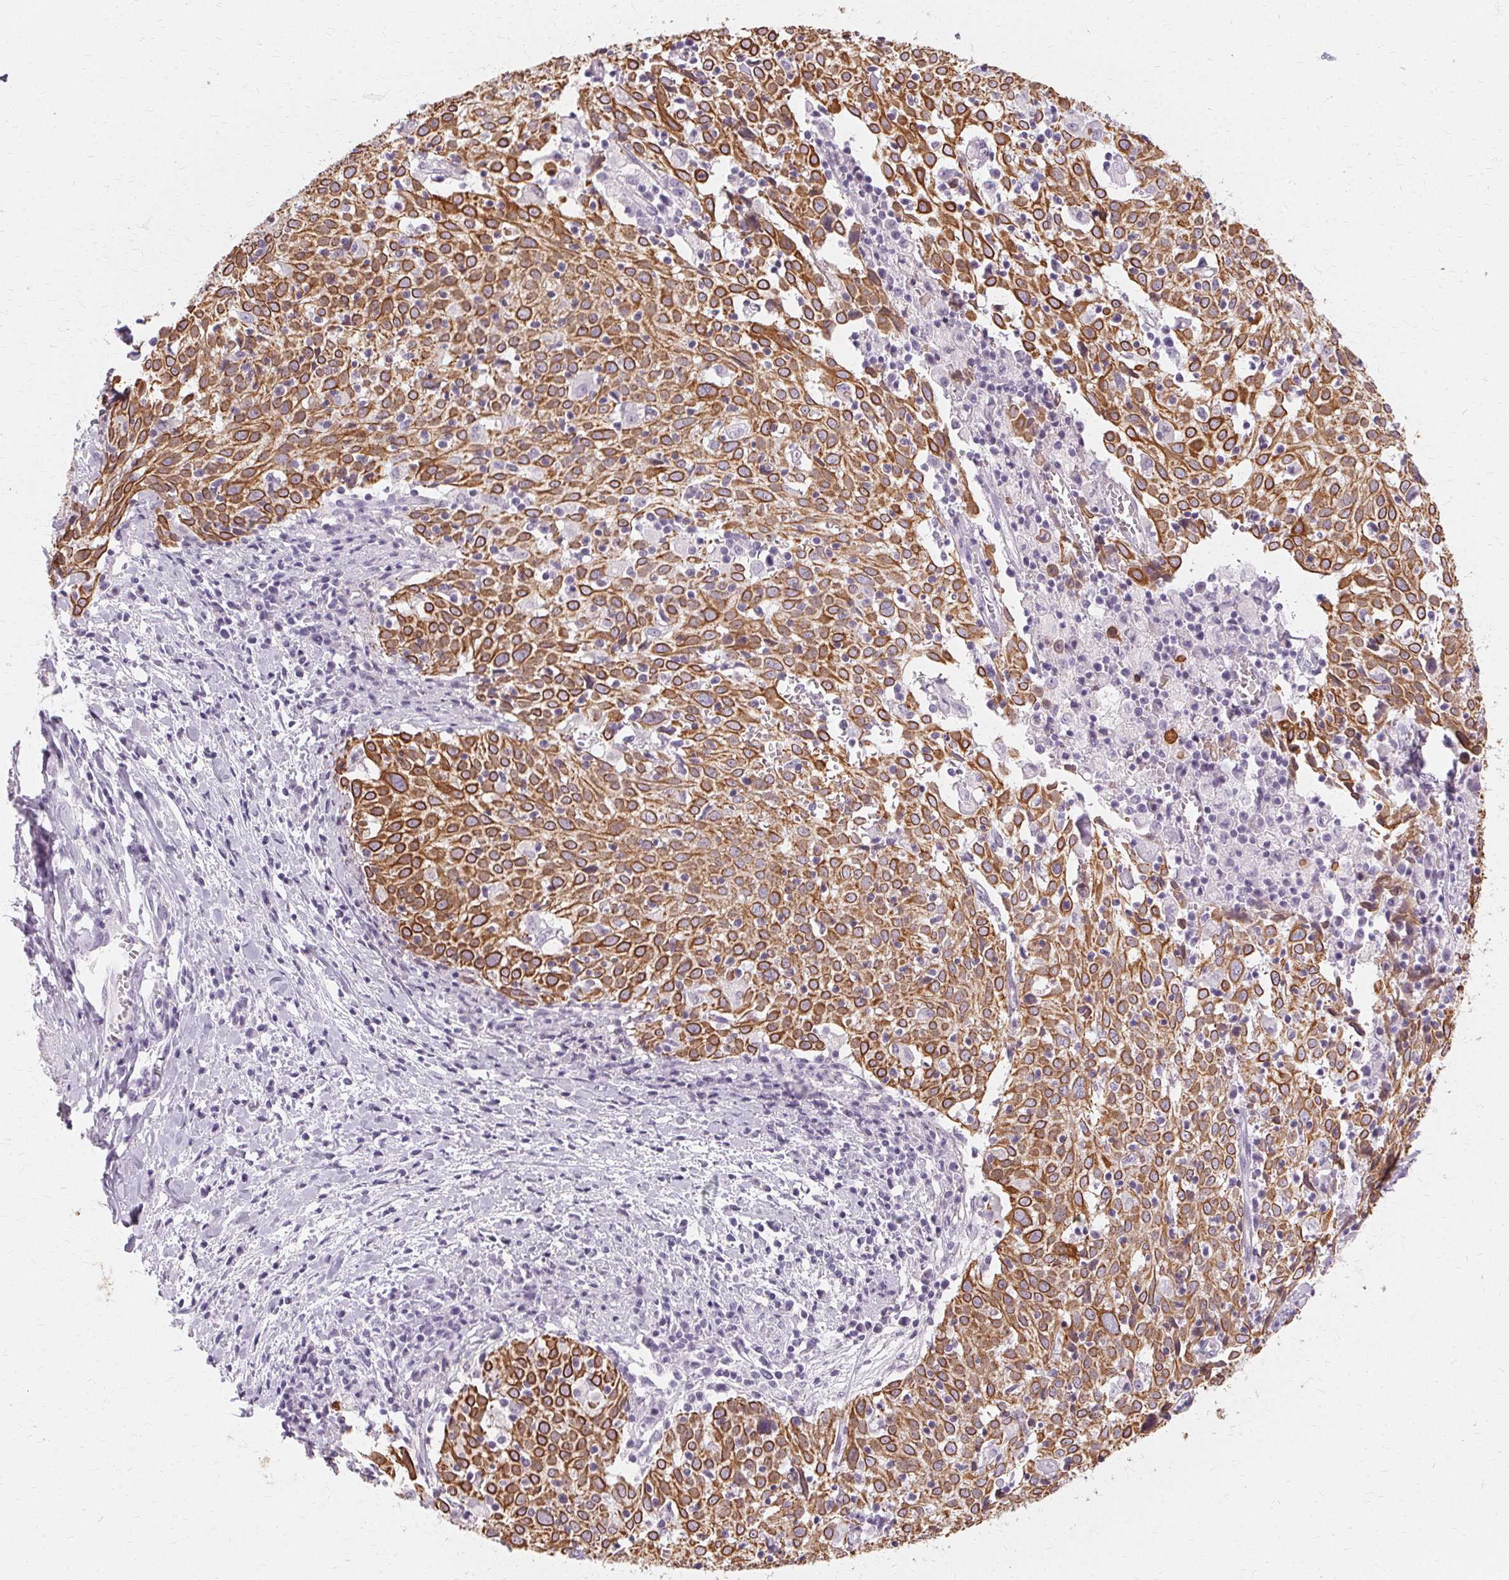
{"staining": {"intensity": "moderate", "quantity": ">75%", "location": "cytoplasmic/membranous"}, "tissue": "cervical cancer", "cell_type": "Tumor cells", "image_type": "cancer", "snomed": [{"axis": "morphology", "description": "Squamous cell carcinoma, NOS"}, {"axis": "topography", "description": "Cervix"}], "caption": "DAB (3,3'-diaminobenzidine) immunohistochemical staining of human cervical cancer (squamous cell carcinoma) reveals moderate cytoplasmic/membranous protein positivity in approximately >75% of tumor cells.", "gene": "KRT6C", "patient": {"sex": "female", "age": 39}}